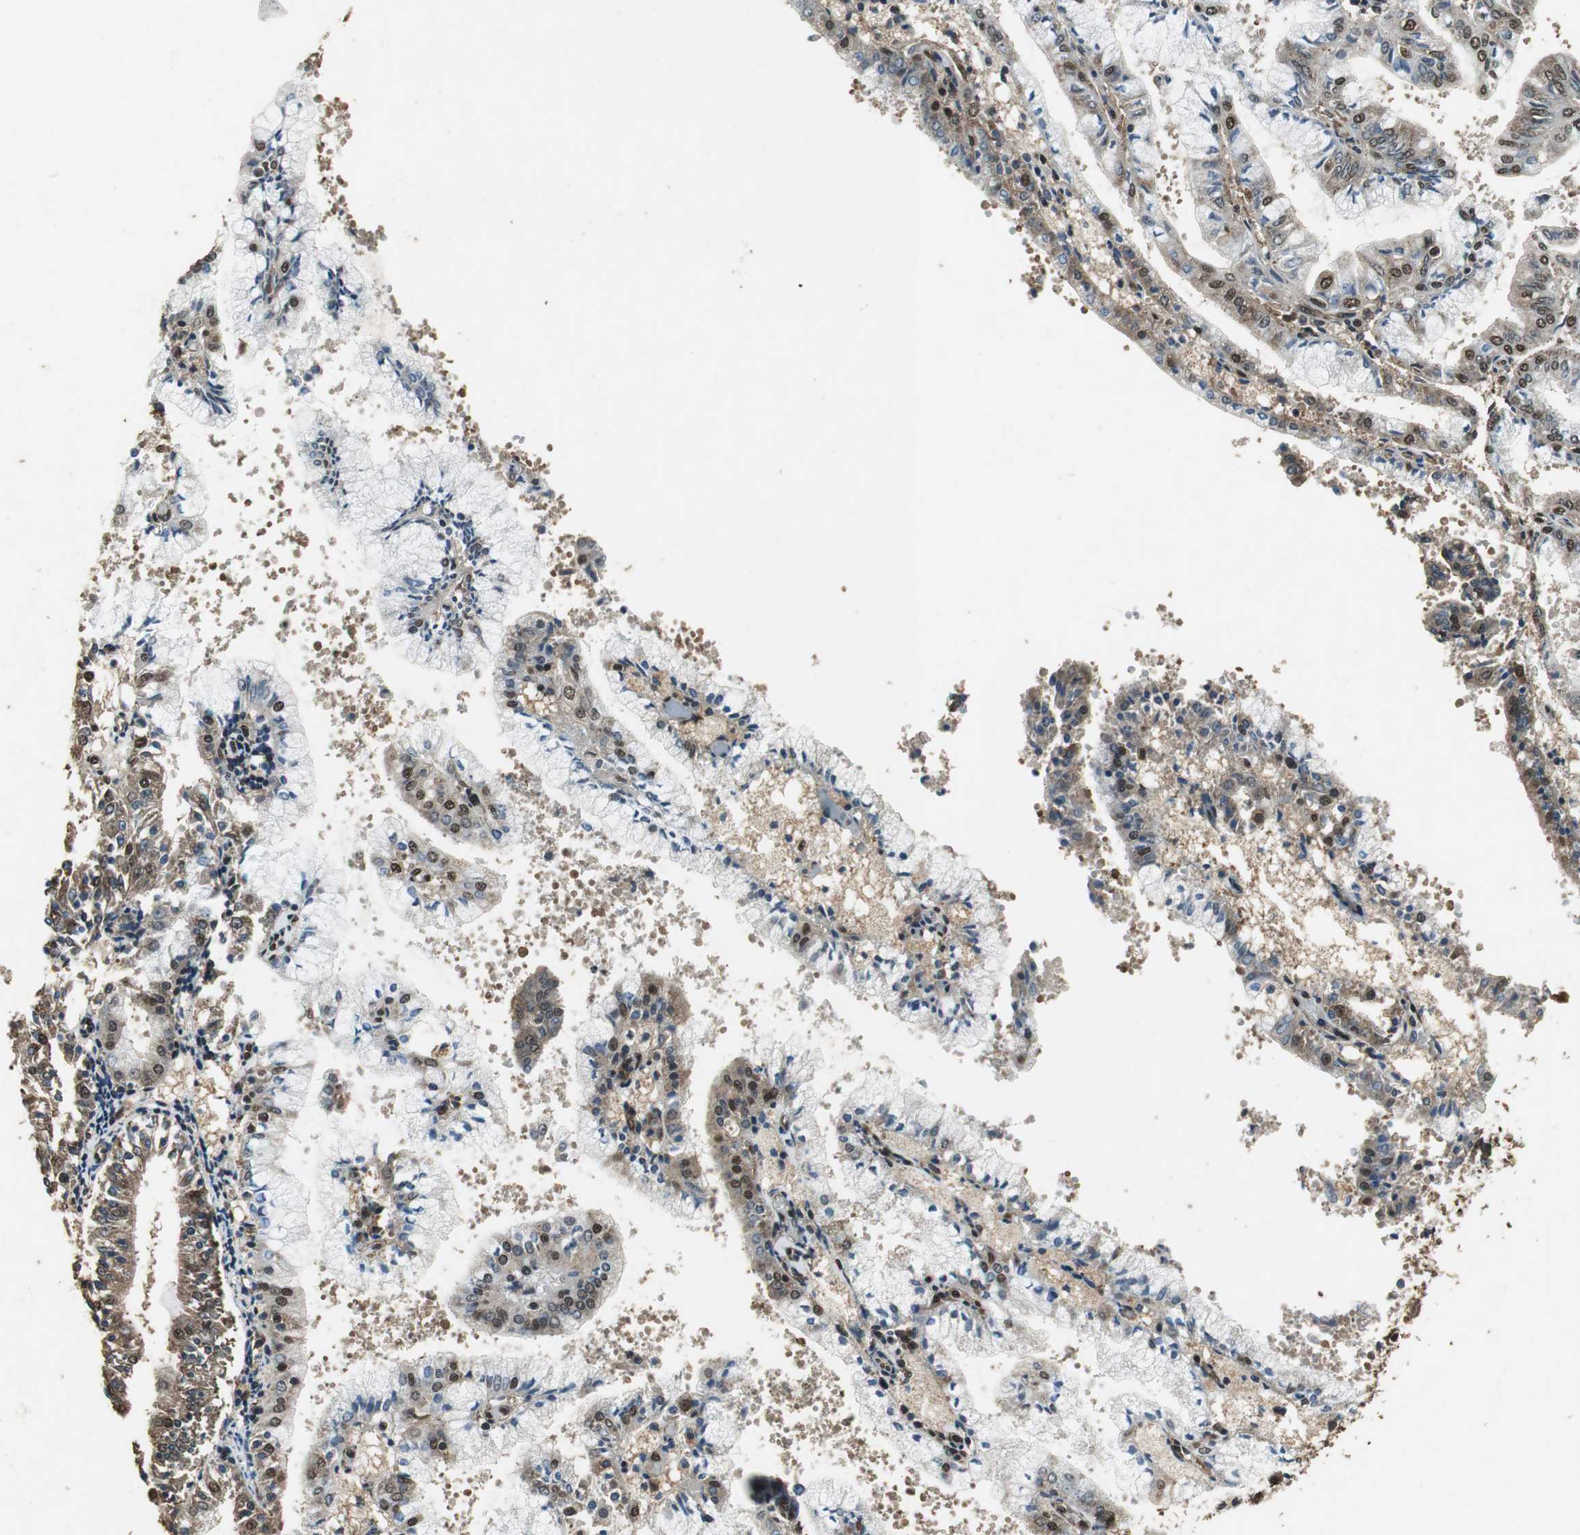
{"staining": {"intensity": "strong", "quantity": "25%-75%", "location": "cytoplasmic/membranous,nuclear"}, "tissue": "endometrial cancer", "cell_type": "Tumor cells", "image_type": "cancer", "snomed": [{"axis": "morphology", "description": "Adenocarcinoma, NOS"}, {"axis": "topography", "description": "Endometrium"}], "caption": "Endometrial cancer (adenocarcinoma) stained with DAB (3,3'-diaminobenzidine) immunohistochemistry (IHC) shows high levels of strong cytoplasmic/membranous and nuclear expression in about 25%-75% of tumor cells.", "gene": "PPP1R13B", "patient": {"sex": "female", "age": 63}}